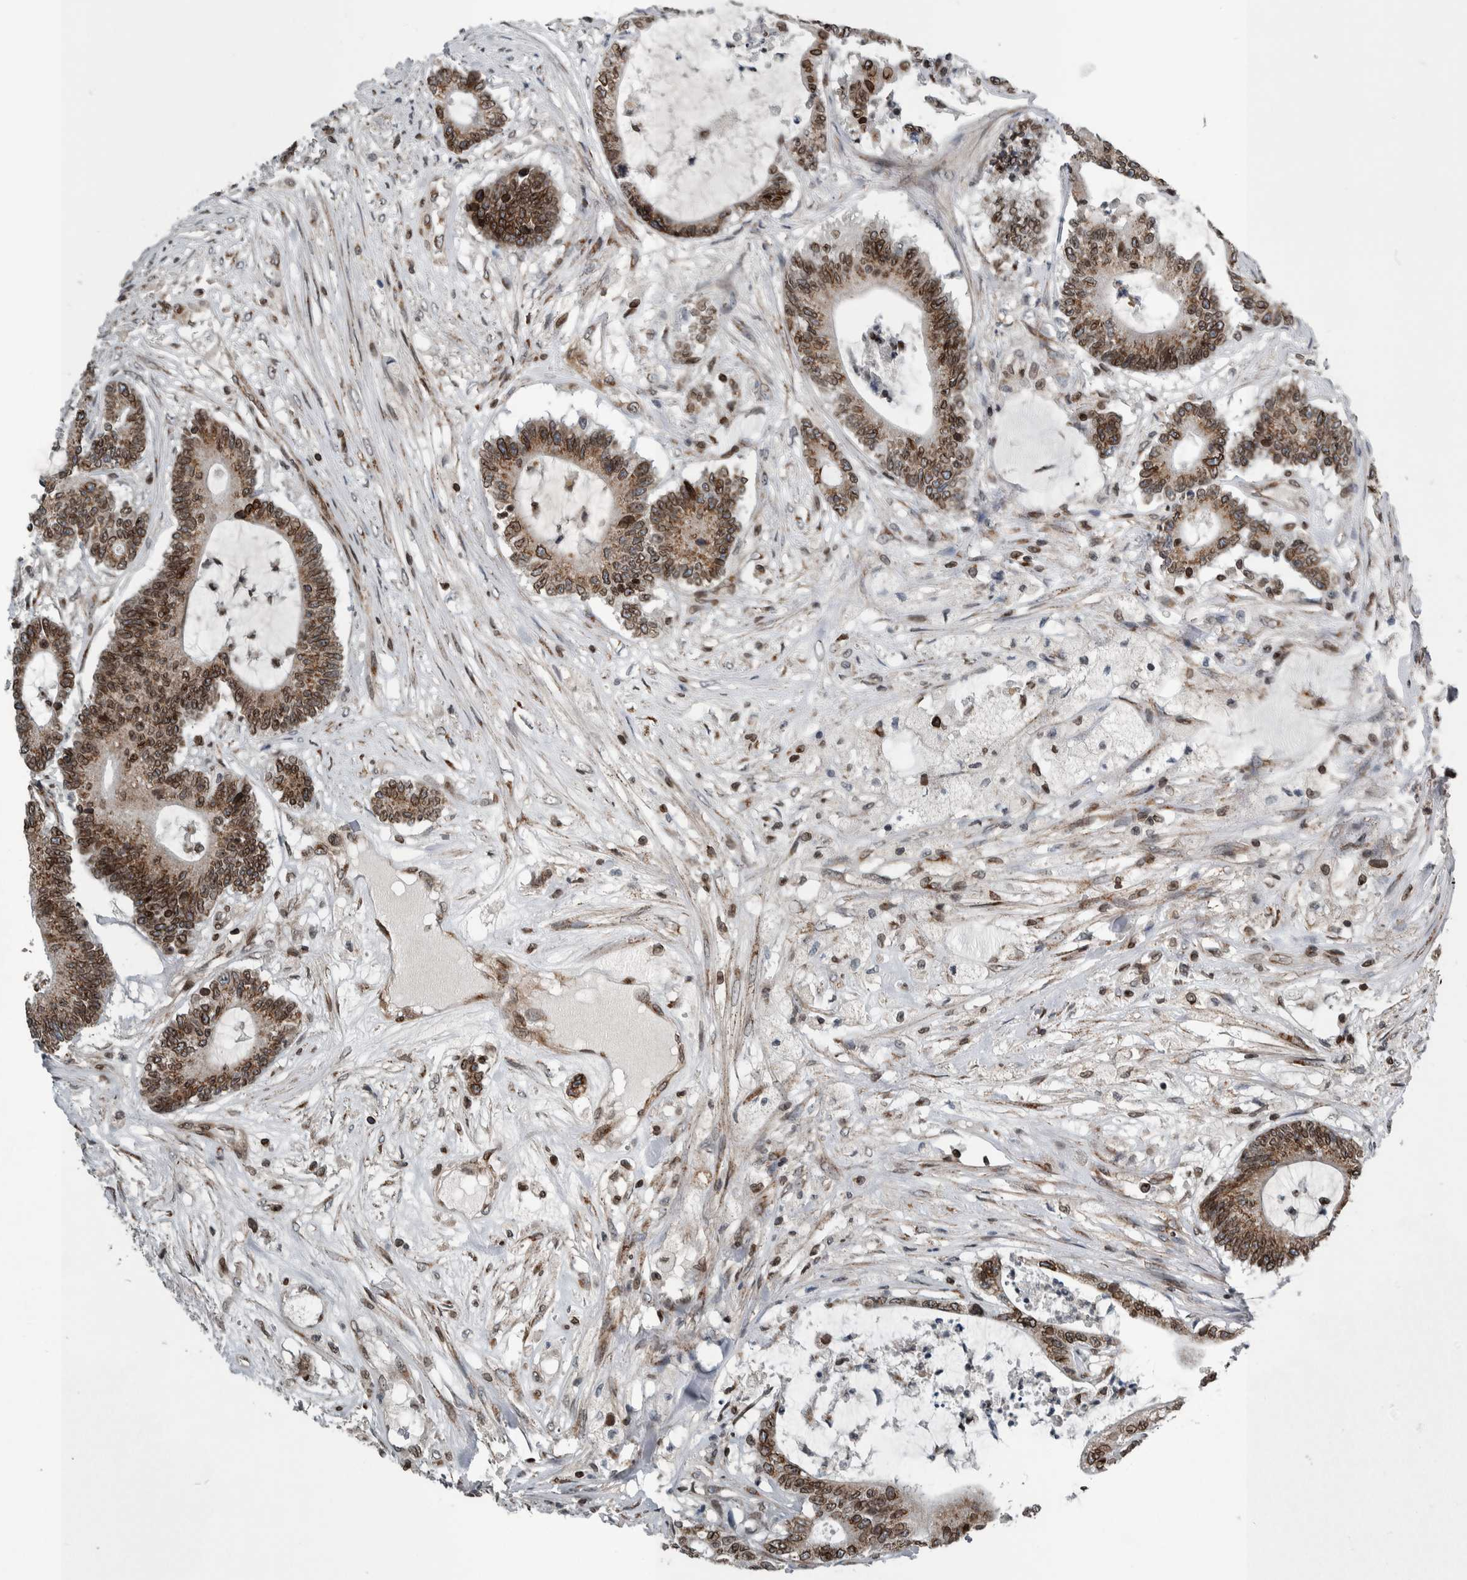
{"staining": {"intensity": "moderate", "quantity": ">75%", "location": "cytoplasmic/membranous,nuclear"}, "tissue": "colorectal cancer", "cell_type": "Tumor cells", "image_type": "cancer", "snomed": [{"axis": "morphology", "description": "Adenocarcinoma, NOS"}, {"axis": "topography", "description": "Colon"}], "caption": "Immunohistochemical staining of adenocarcinoma (colorectal) reveals moderate cytoplasmic/membranous and nuclear protein positivity in approximately >75% of tumor cells.", "gene": "FAM135B", "patient": {"sex": "female", "age": 84}}